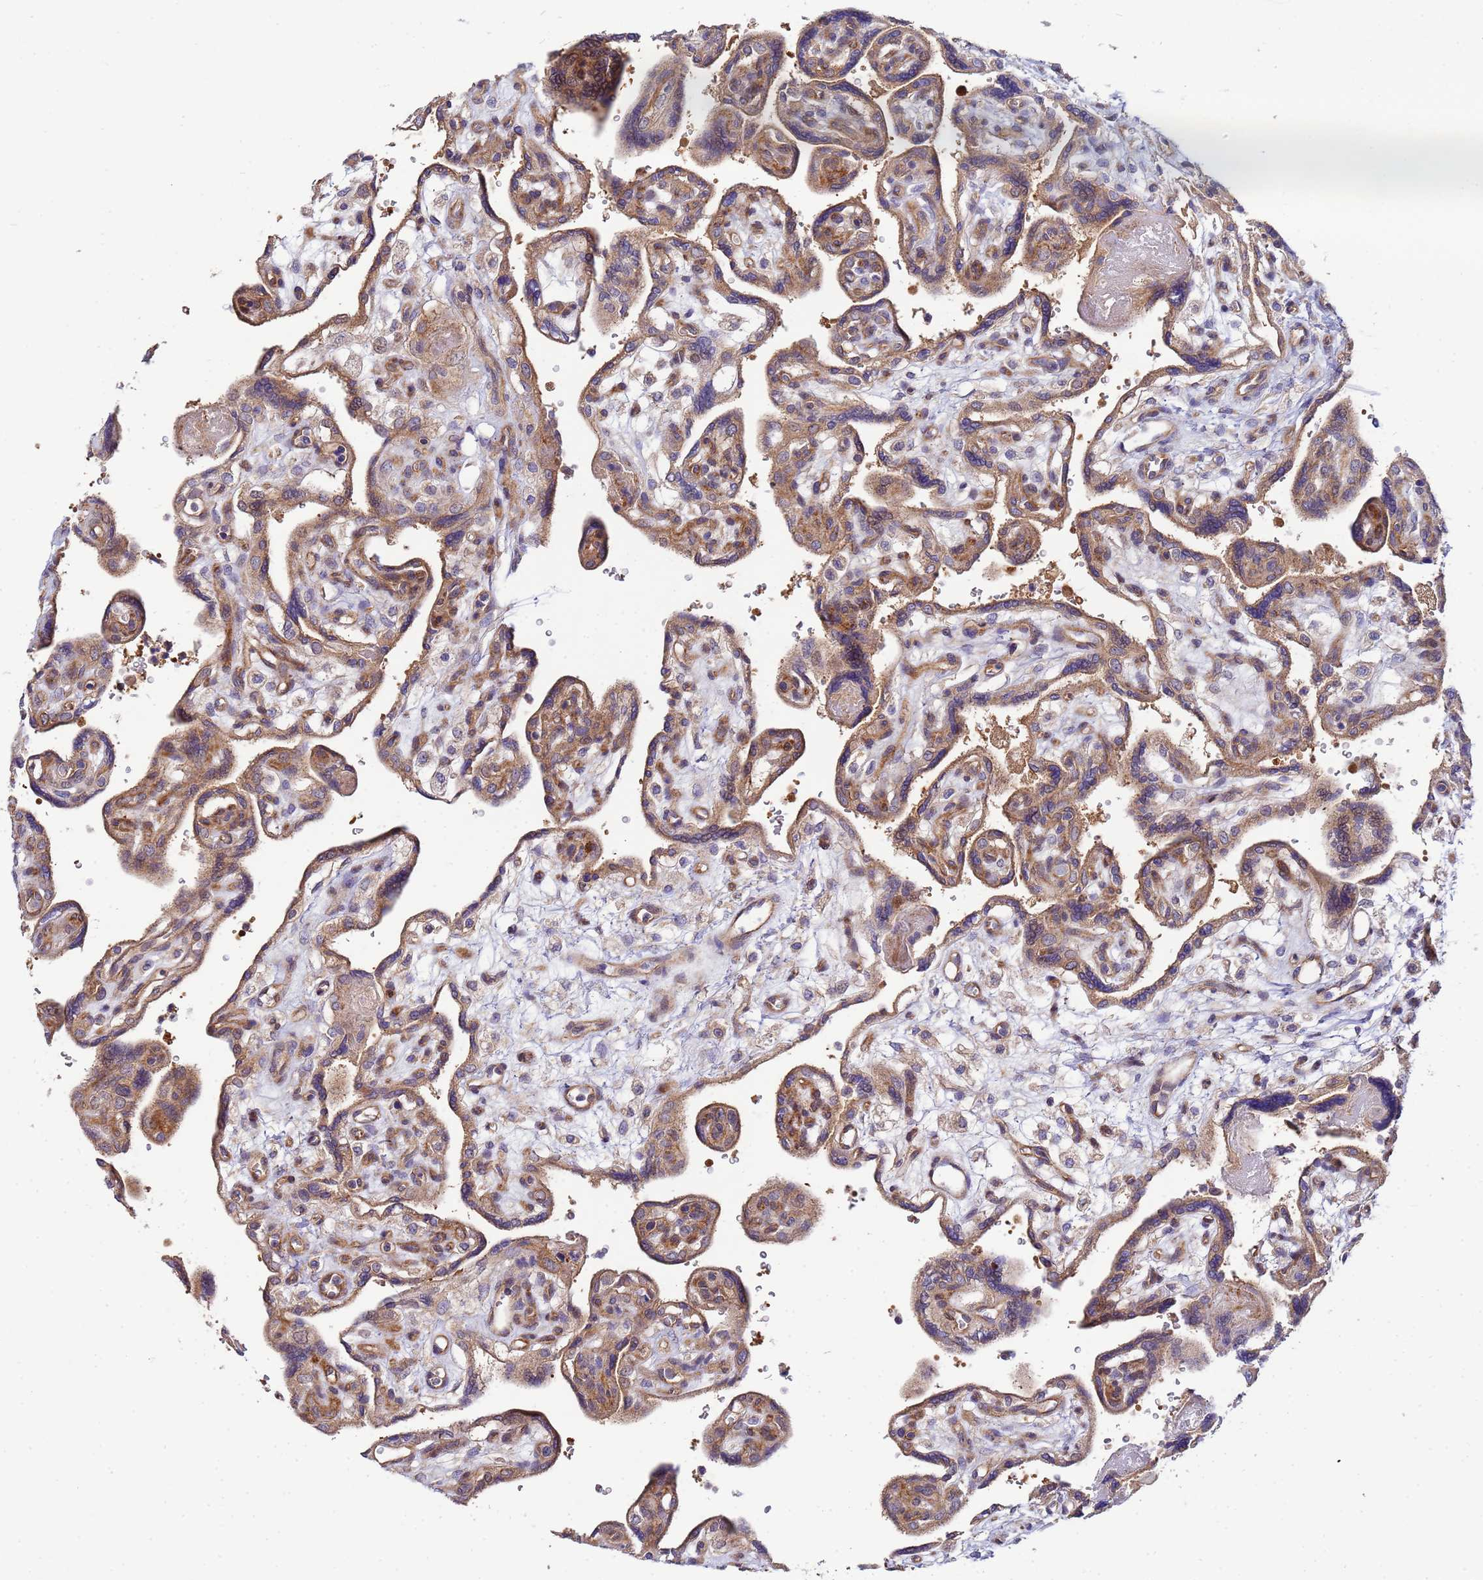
{"staining": {"intensity": "weak", "quantity": ">75%", "location": "cytoplasmic/membranous"}, "tissue": "placenta", "cell_type": "Decidual cells", "image_type": "normal", "snomed": [{"axis": "morphology", "description": "Normal tissue, NOS"}, {"axis": "topography", "description": "Placenta"}], "caption": "High-magnification brightfield microscopy of unremarkable placenta stained with DAB (3,3'-diaminobenzidine) (brown) and counterstained with hematoxylin (blue). decidual cells exhibit weak cytoplasmic/membranous expression is present in about>75% of cells.", "gene": "CDC34", "patient": {"sex": "female", "age": 39}}